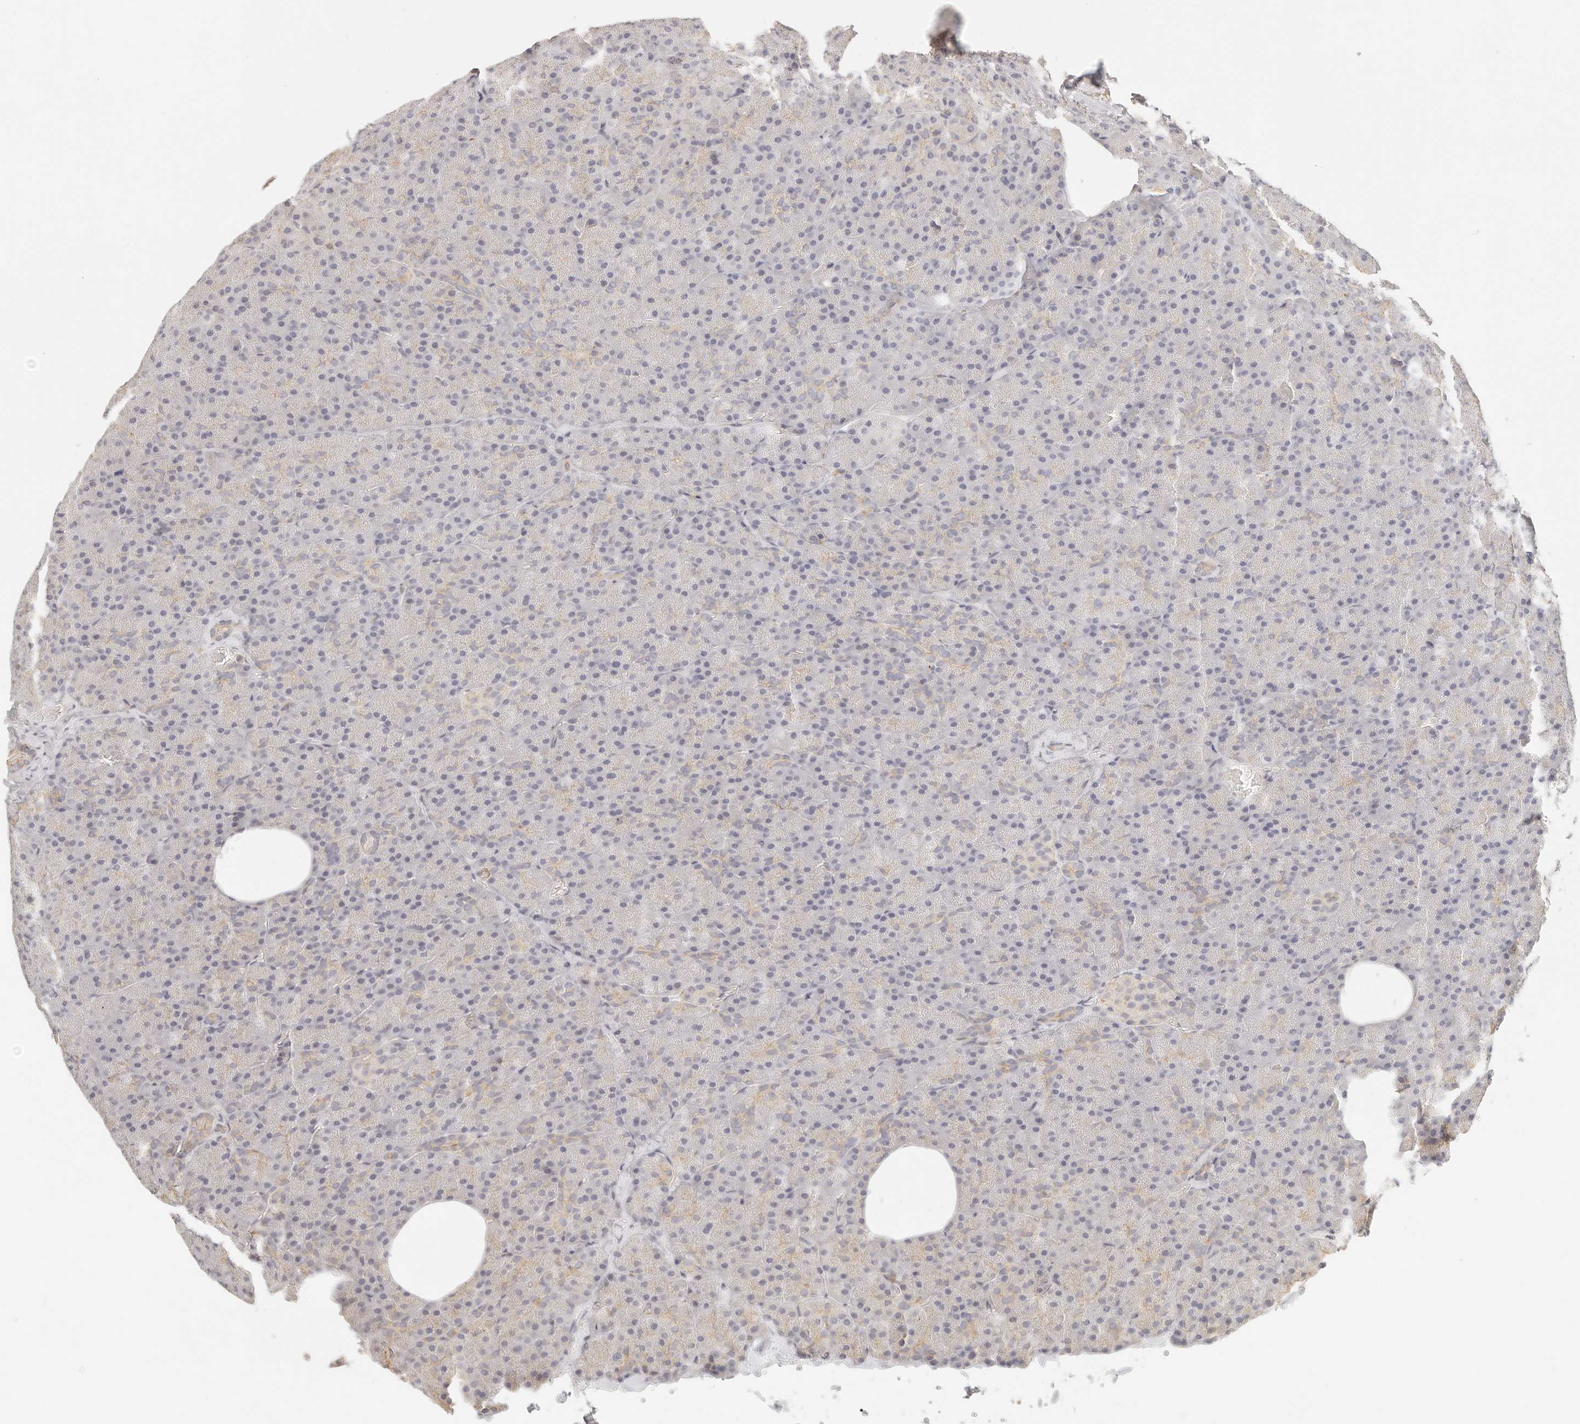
{"staining": {"intensity": "weak", "quantity": "<25%", "location": "cytoplasmic/membranous"}, "tissue": "pancreas", "cell_type": "Exocrine glandular cells", "image_type": "normal", "snomed": [{"axis": "morphology", "description": "Normal tissue, NOS"}, {"axis": "topography", "description": "Pancreas"}], "caption": "Histopathology image shows no significant protein positivity in exocrine glandular cells of unremarkable pancreas.", "gene": "CNMD", "patient": {"sex": "female", "age": 35}}